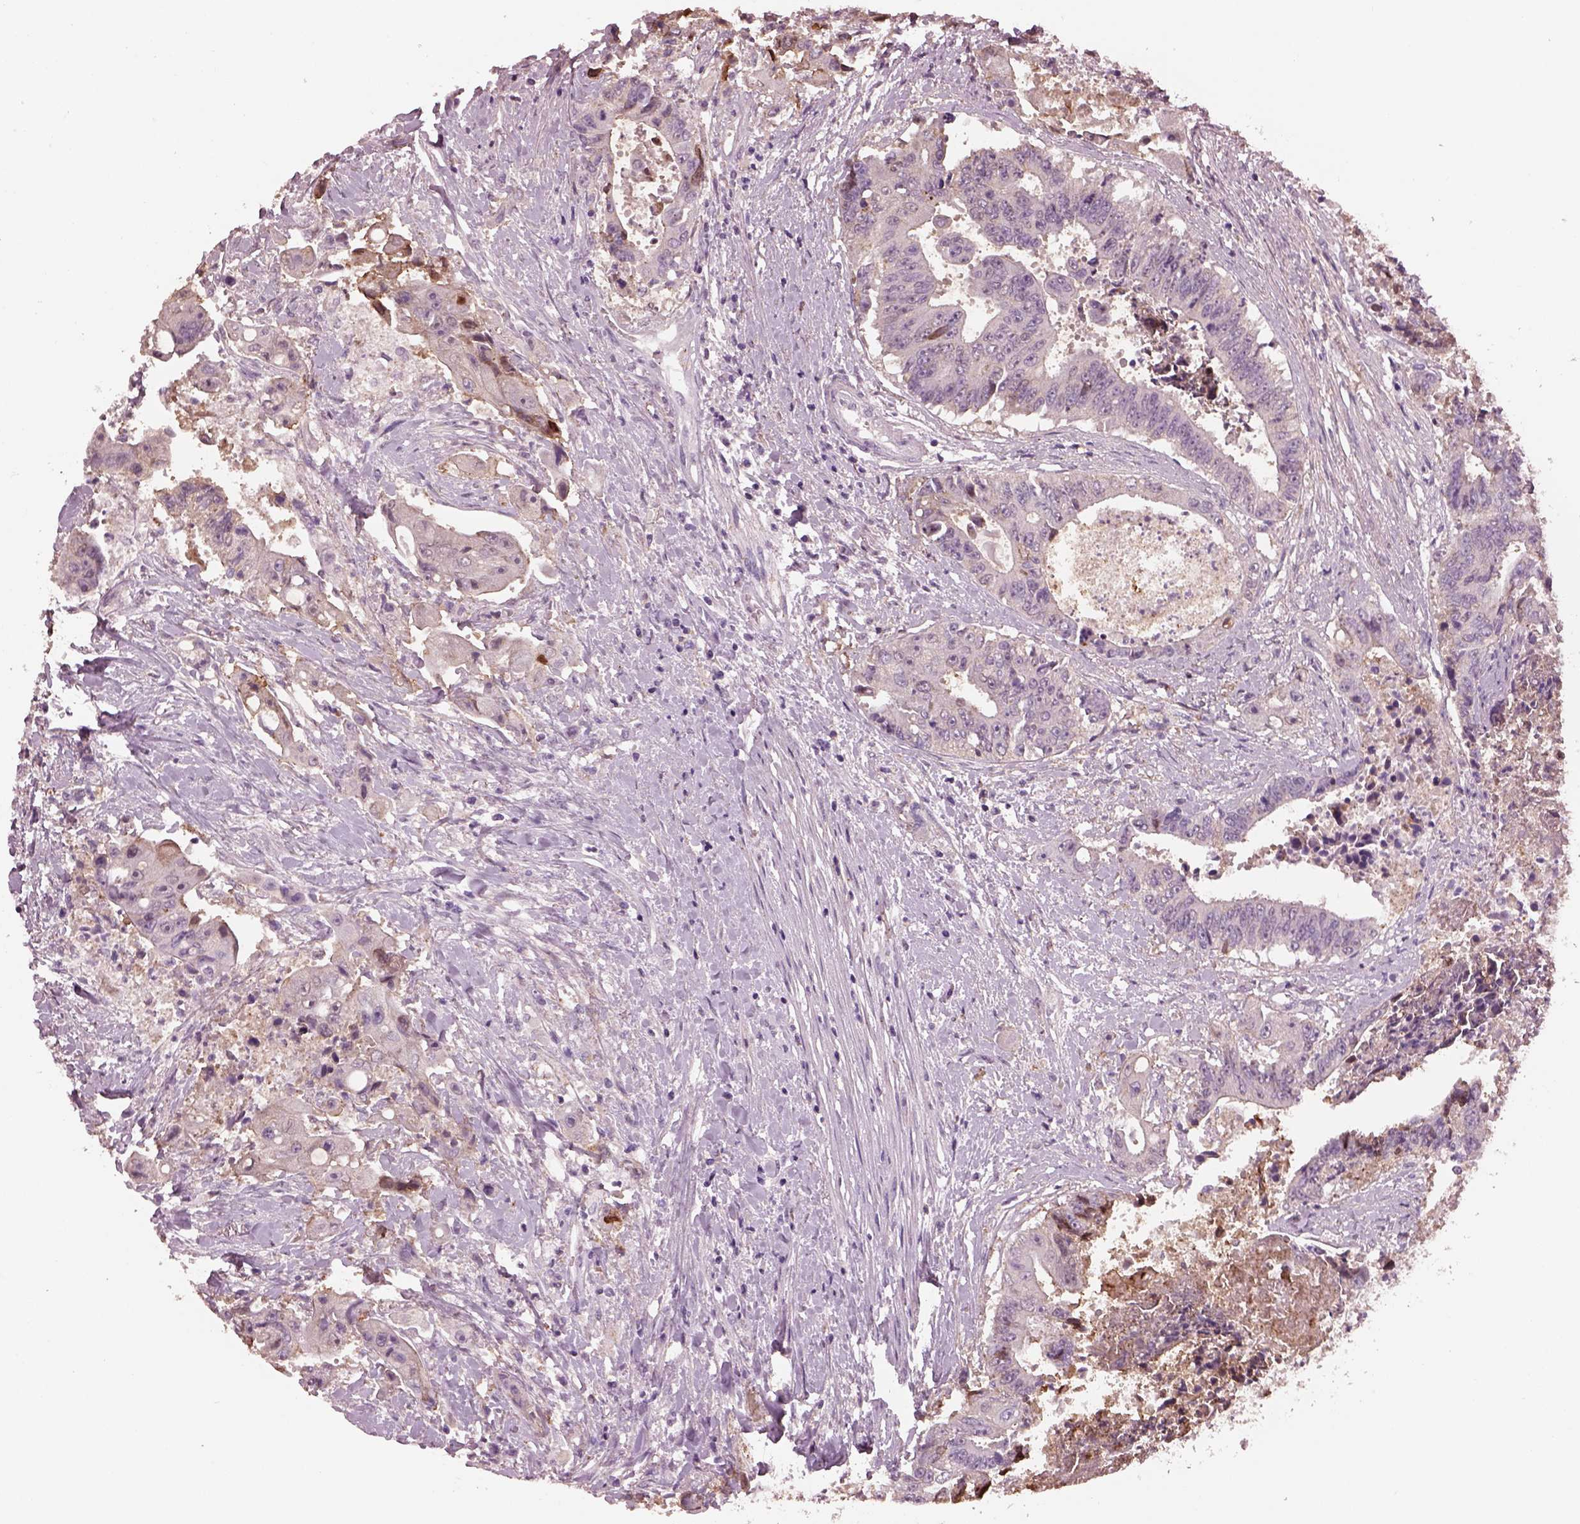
{"staining": {"intensity": "negative", "quantity": "none", "location": "none"}, "tissue": "colorectal cancer", "cell_type": "Tumor cells", "image_type": "cancer", "snomed": [{"axis": "morphology", "description": "Adenocarcinoma, NOS"}, {"axis": "topography", "description": "Rectum"}], "caption": "Protein analysis of colorectal cancer (adenocarcinoma) exhibits no significant expression in tumor cells.", "gene": "SRI", "patient": {"sex": "male", "age": 54}}